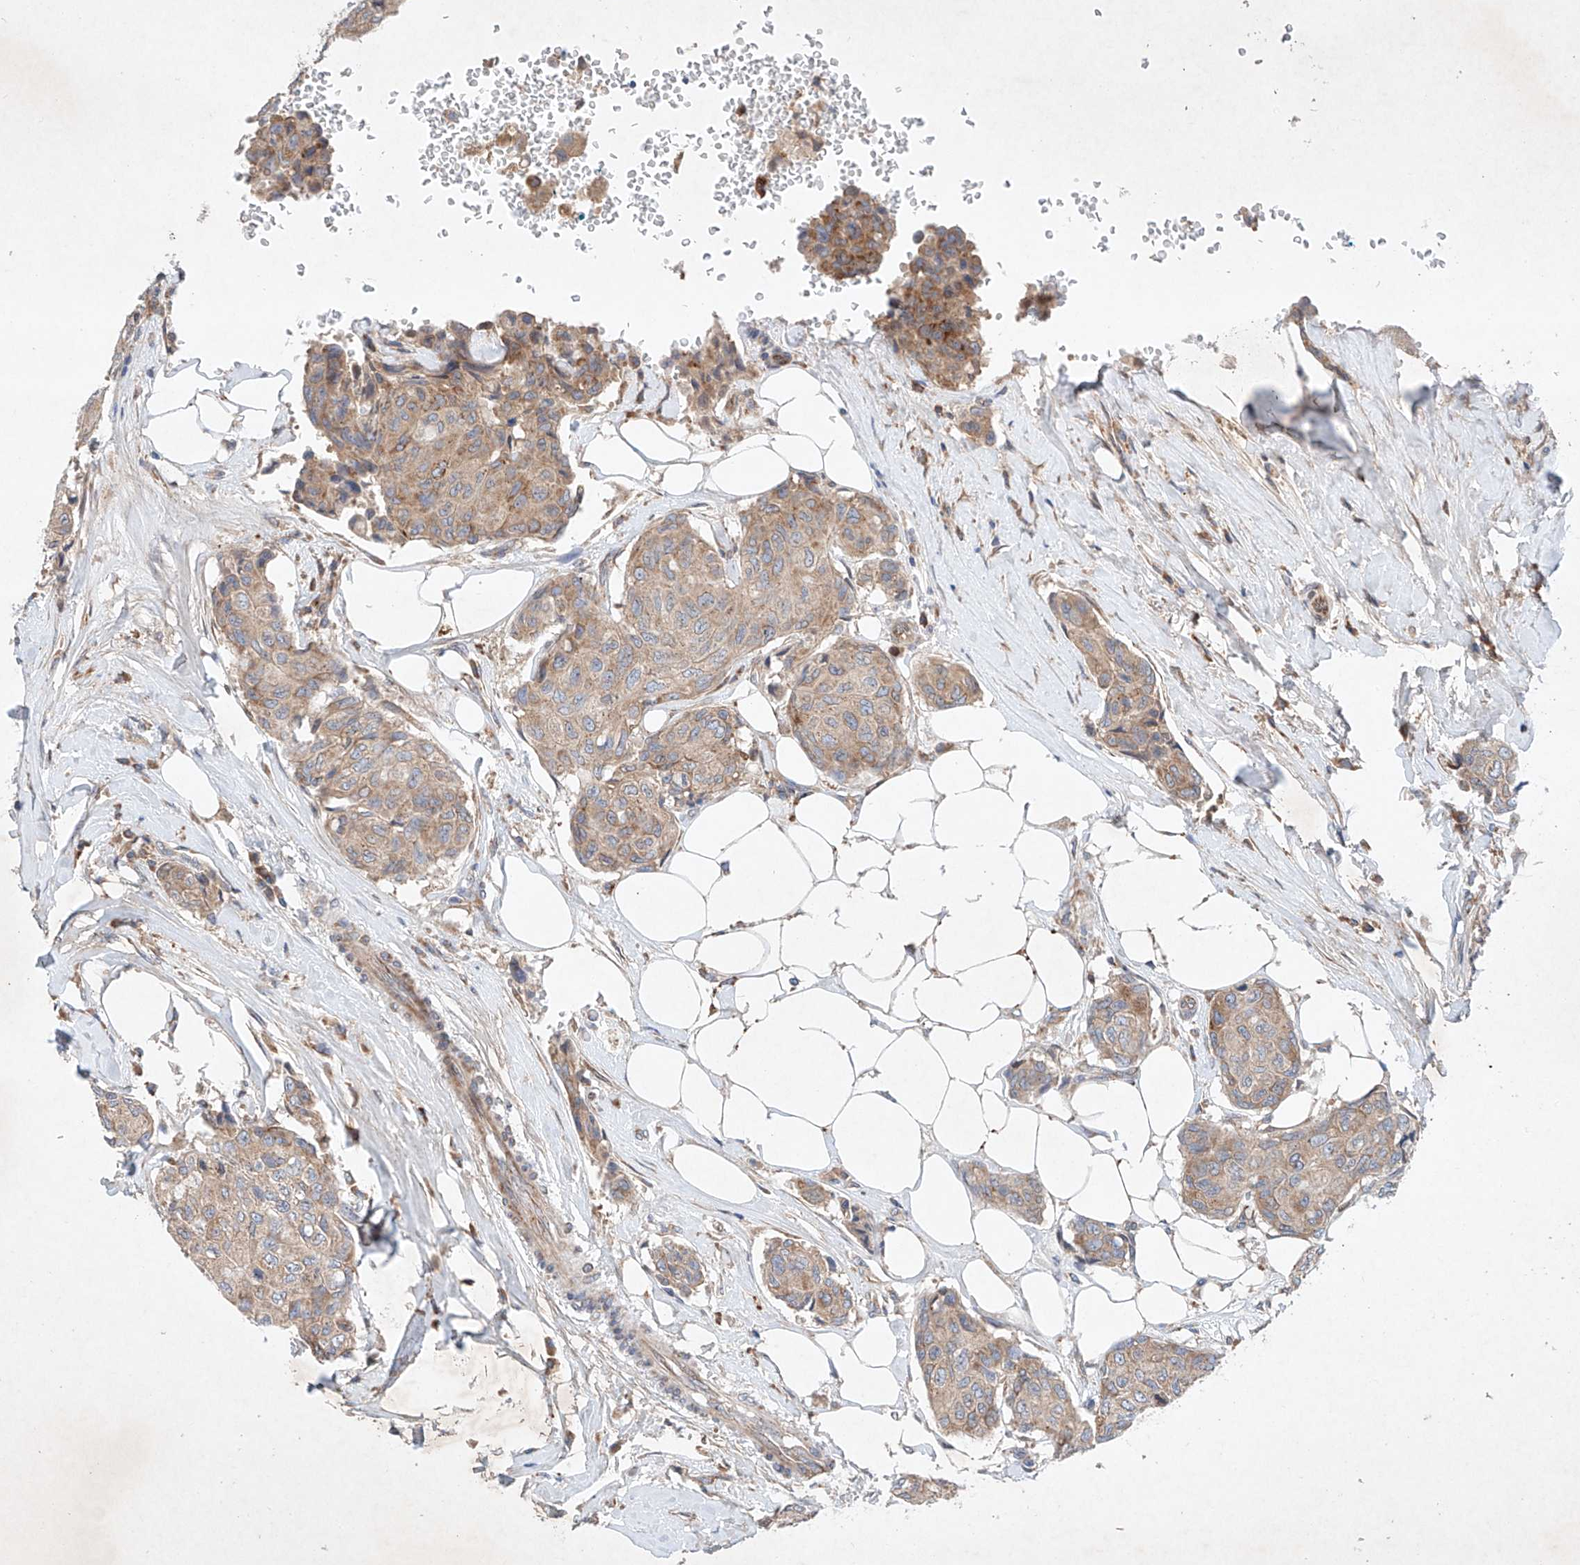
{"staining": {"intensity": "moderate", "quantity": "<25%", "location": "cytoplasmic/membranous"}, "tissue": "breast cancer", "cell_type": "Tumor cells", "image_type": "cancer", "snomed": [{"axis": "morphology", "description": "Duct carcinoma"}, {"axis": "topography", "description": "Breast"}], "caption": "A brown stain shows moderate cytoplasmic/membranous positivity of a protein in human breast cancer (infiltrating ductal carcinoma) tumor cells. The protein of interest is shown in brown color, while the nuclei are stained blue.", "gene": "FASTK", "patient": {"sex": "female", "age": 80}}